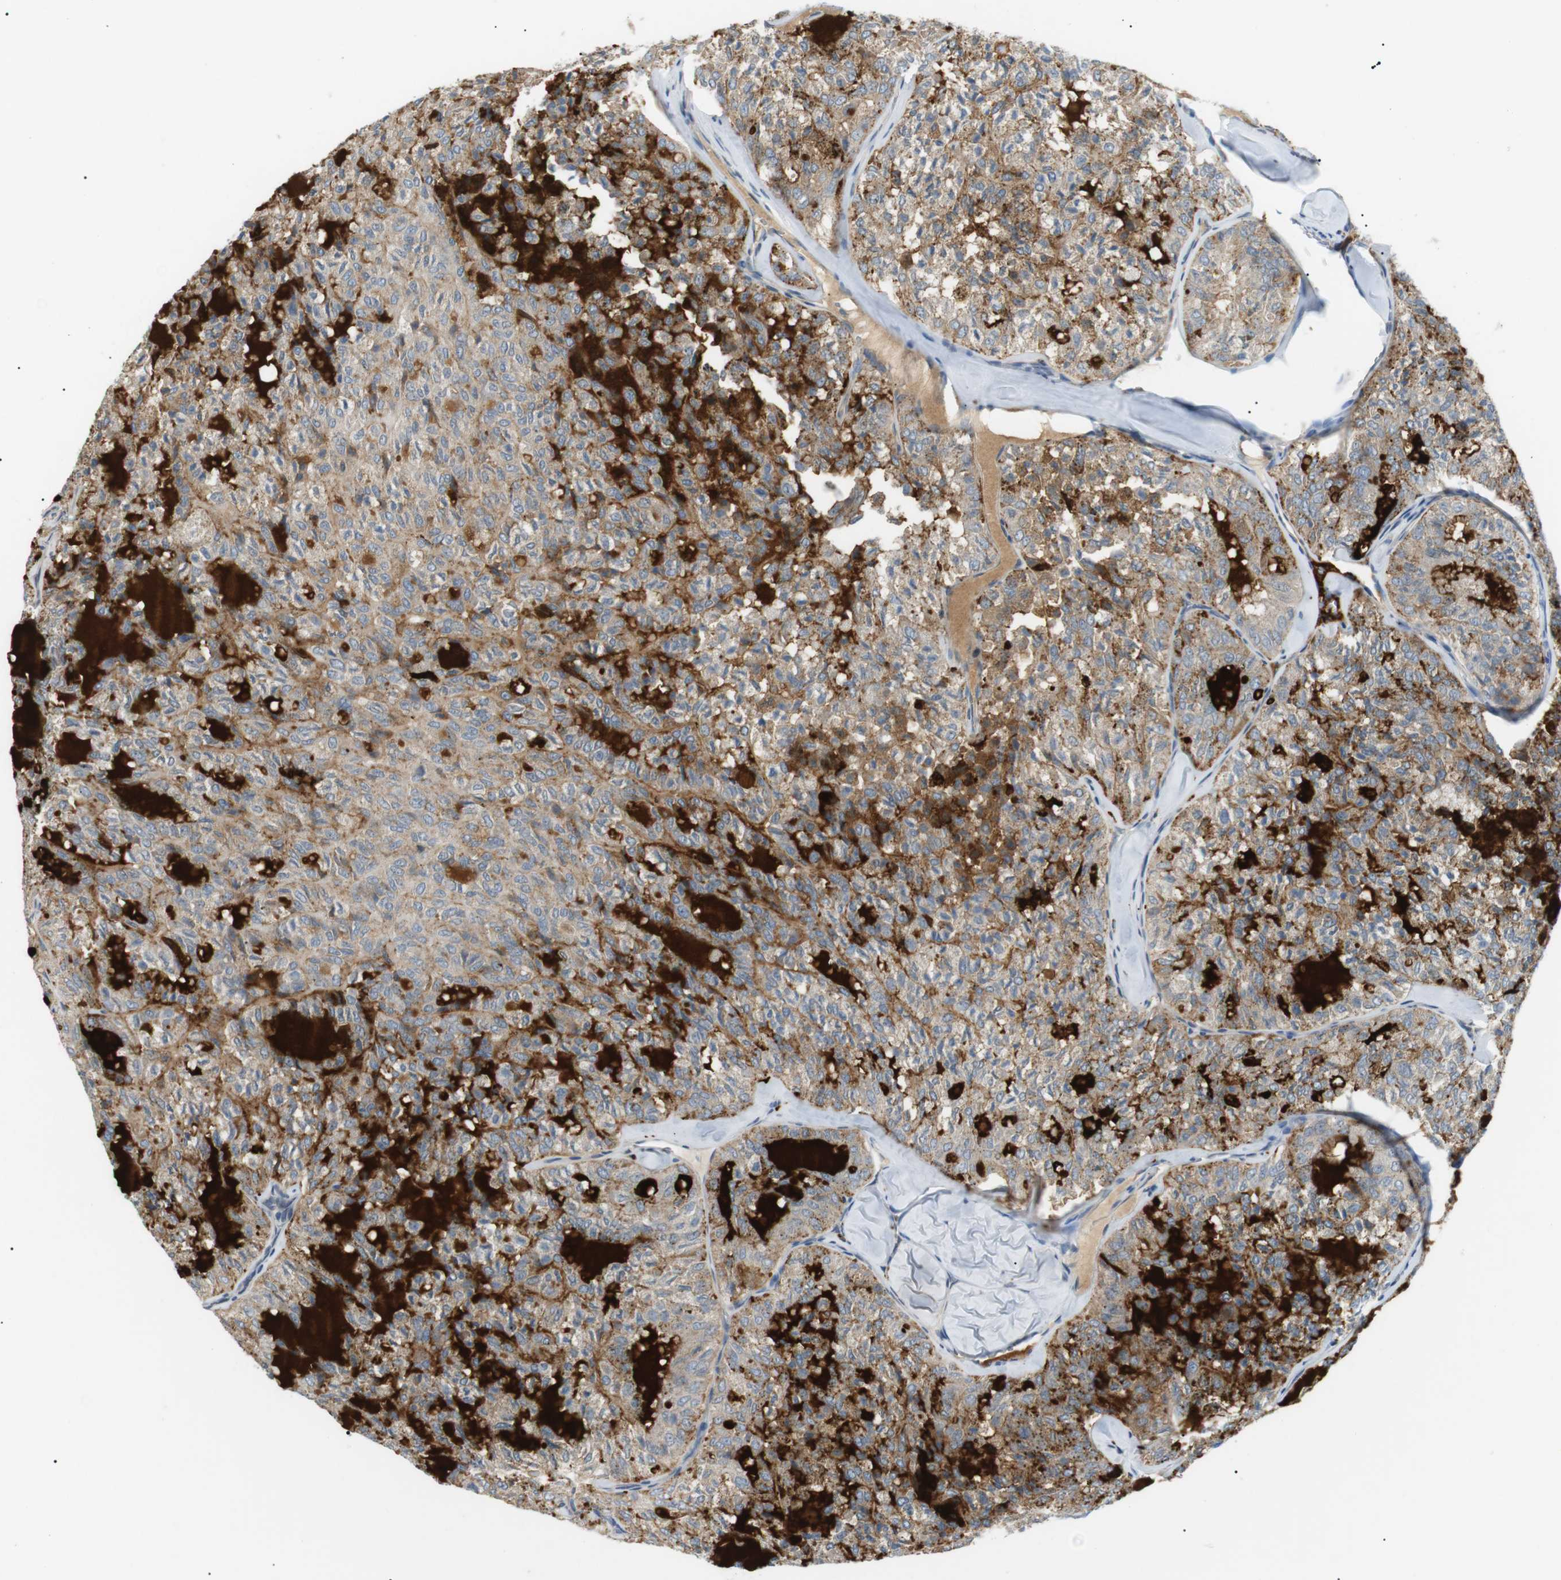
{"staining": {"intensity": "weak", "quantity": "25%-75%", "location": "cytoplasmic/membranous"}, "tissue": "thyroid cancer", "cell_type": "Tumor cells", "image_type": "cancer", "snomed": [{"axis": "morphology", "description": "Follicular adenoma carcinoma, NOS"}, {"axis": "topography", "description": "Thyroid gland"}], "caption": "Protein analysis of thyroid cancer tissue exhibits weak cytoplasmic/membranous positivity in about 25%-75% of tumor cells.", "gene": "B4GALNT2", "patient": {"sex": "male", "age": 75}}